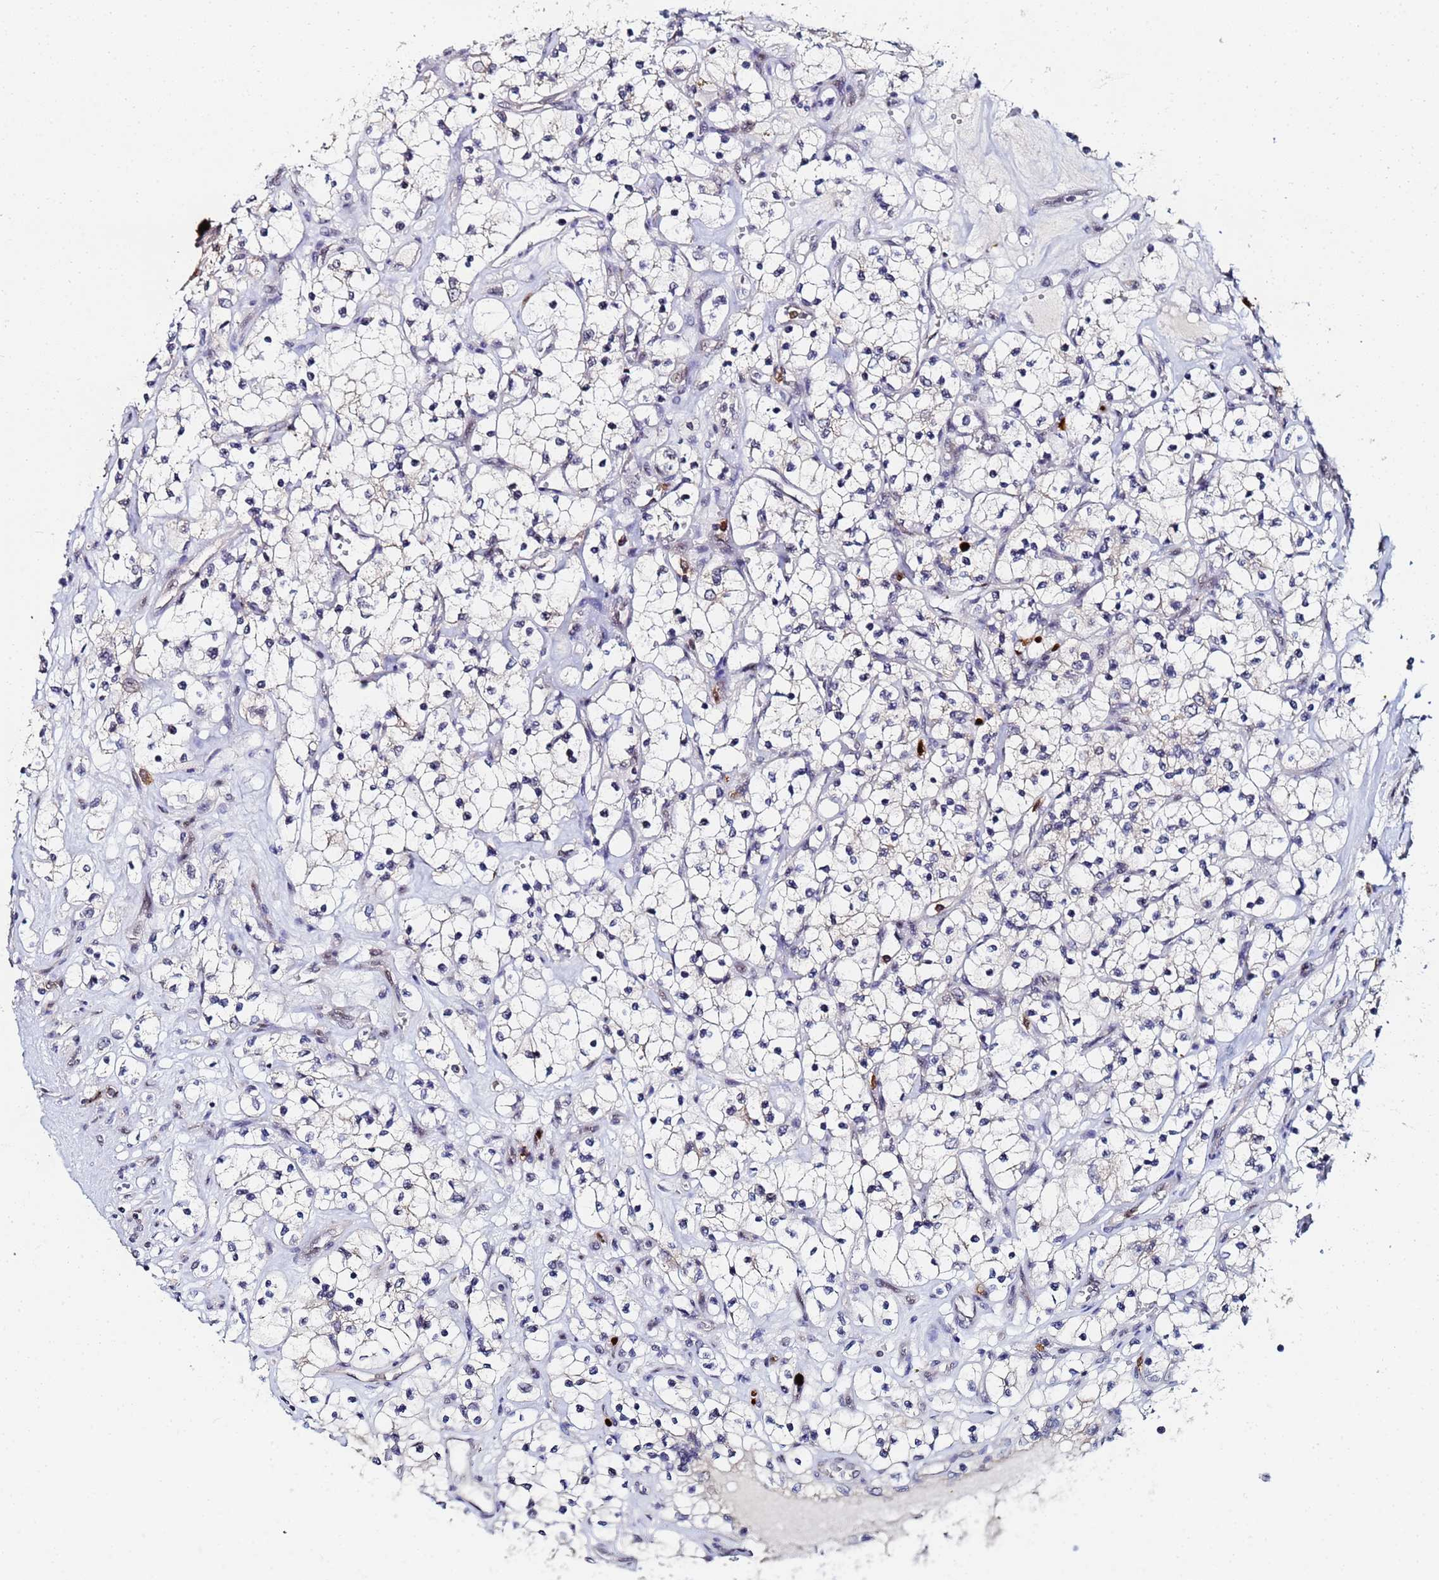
{"staining": {"intensity": "negative", "quantity": "none", "location": "none"}, "tissue": "renal cancer", "cell_type": "Tumor cells", "image_type": "cancer", "snomed": [{"axis": "morphology", "description": "Adenocarcinoma, NOS"}, {"axis": "topography", "description": "Kidney"}], "caption": "Renal adenocarcinoma stained for a protein using IHC reveals no expression tumor cells.", "gene": "MTCL1", "patient": {"sex": "female", "age": 69}}